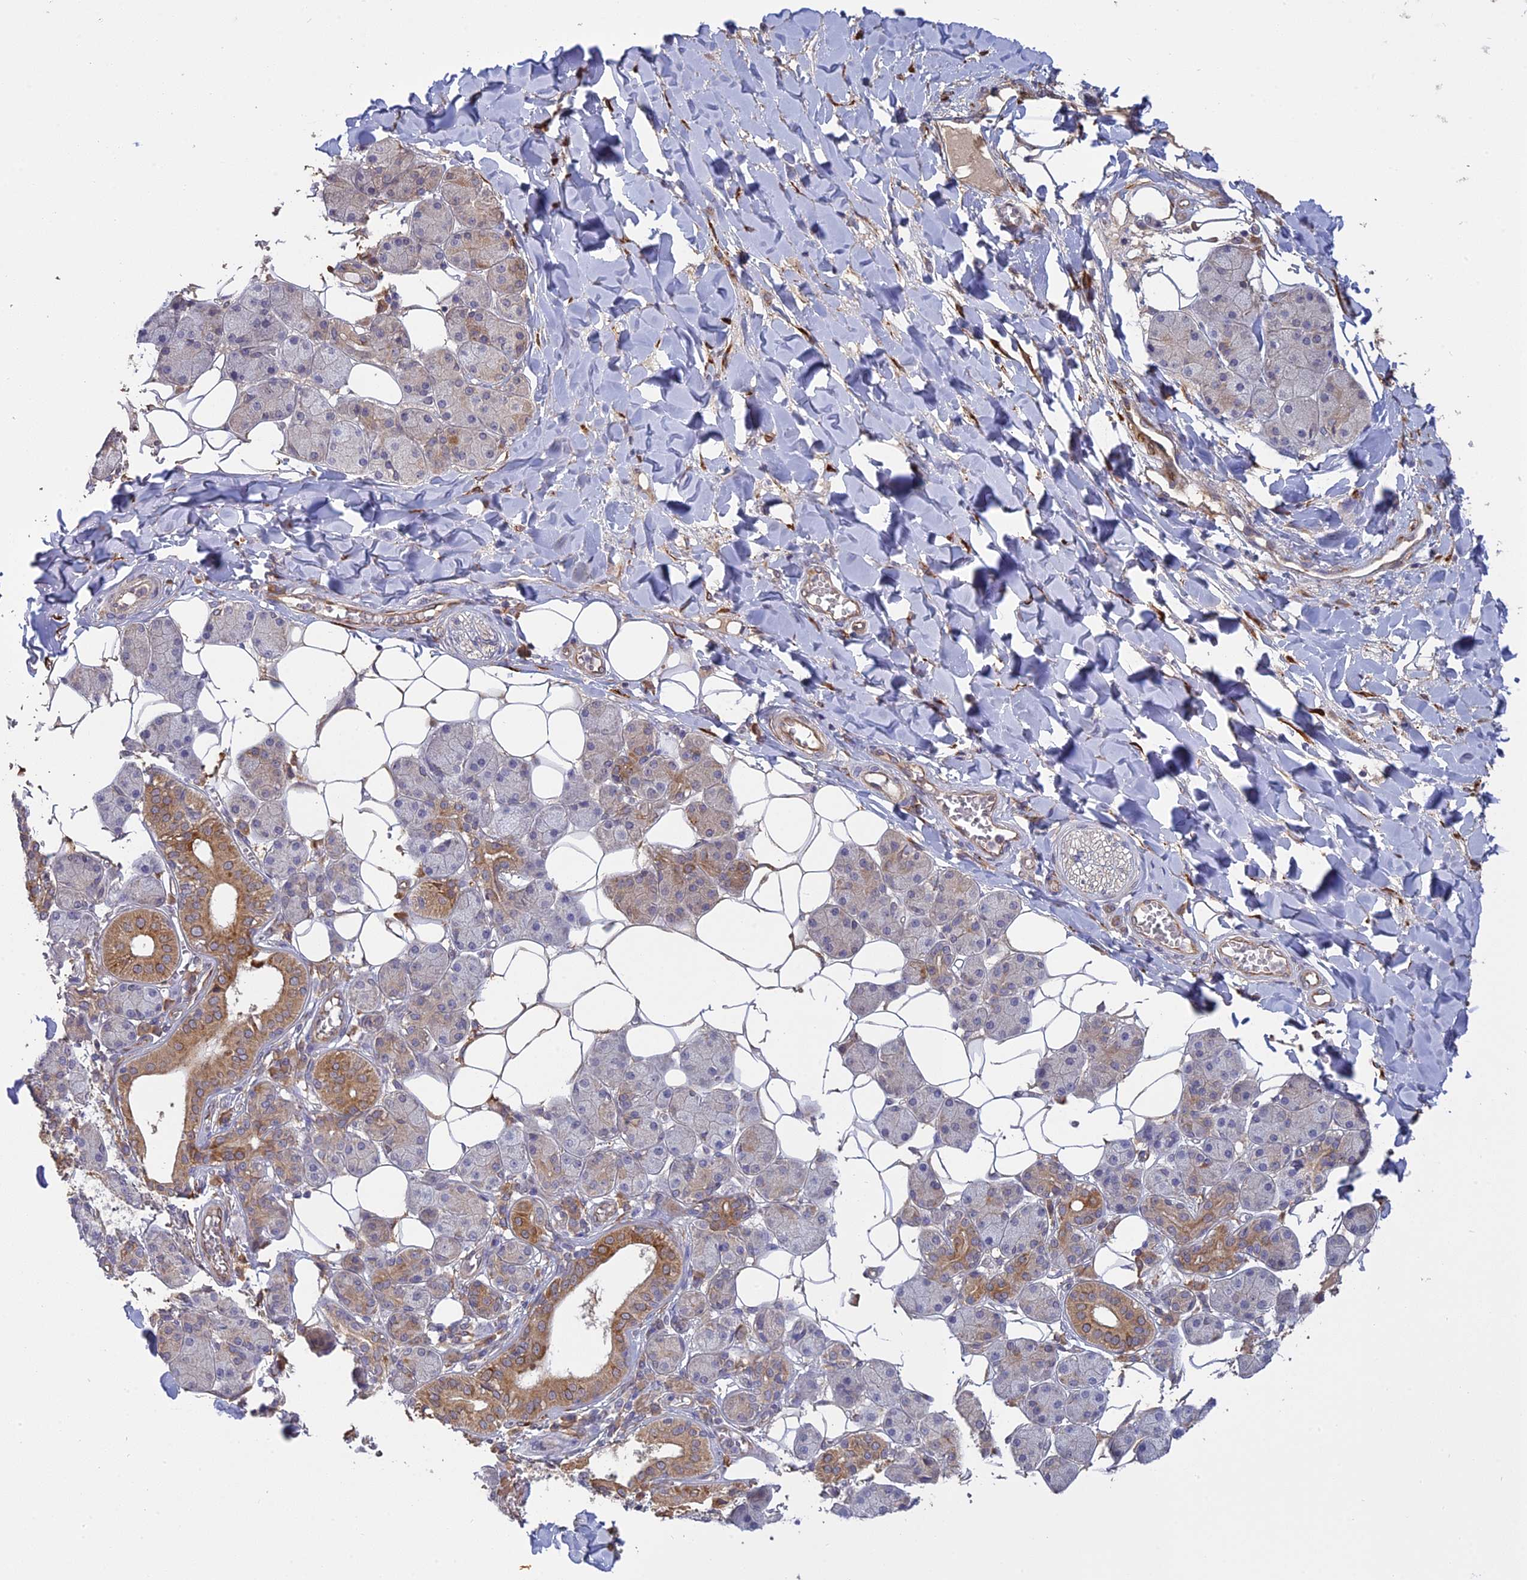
{"staining": {"intensity": "moderate", "quantity": "25%-75%", "location": "cytoplasmic/membranous"}, "tissue": "salivary gland", "cell_type": "Glandular cells", "image_type": "normal", "snomed": [{"axis": "morphology", "description": "Normal tissue, NOS"}, {"axis": "topography", "description": "Salivary gland"}], "caption": "Immunohistochemistry photomicrograph of normal human salivary gland stained for a protein (brown), which displays medium levels of moderate cytoplasmic/membranous staining in about 25%-75% of glandular cells.", "gene": "PPIC", "patient": {"sex": "female", "age": 33}}